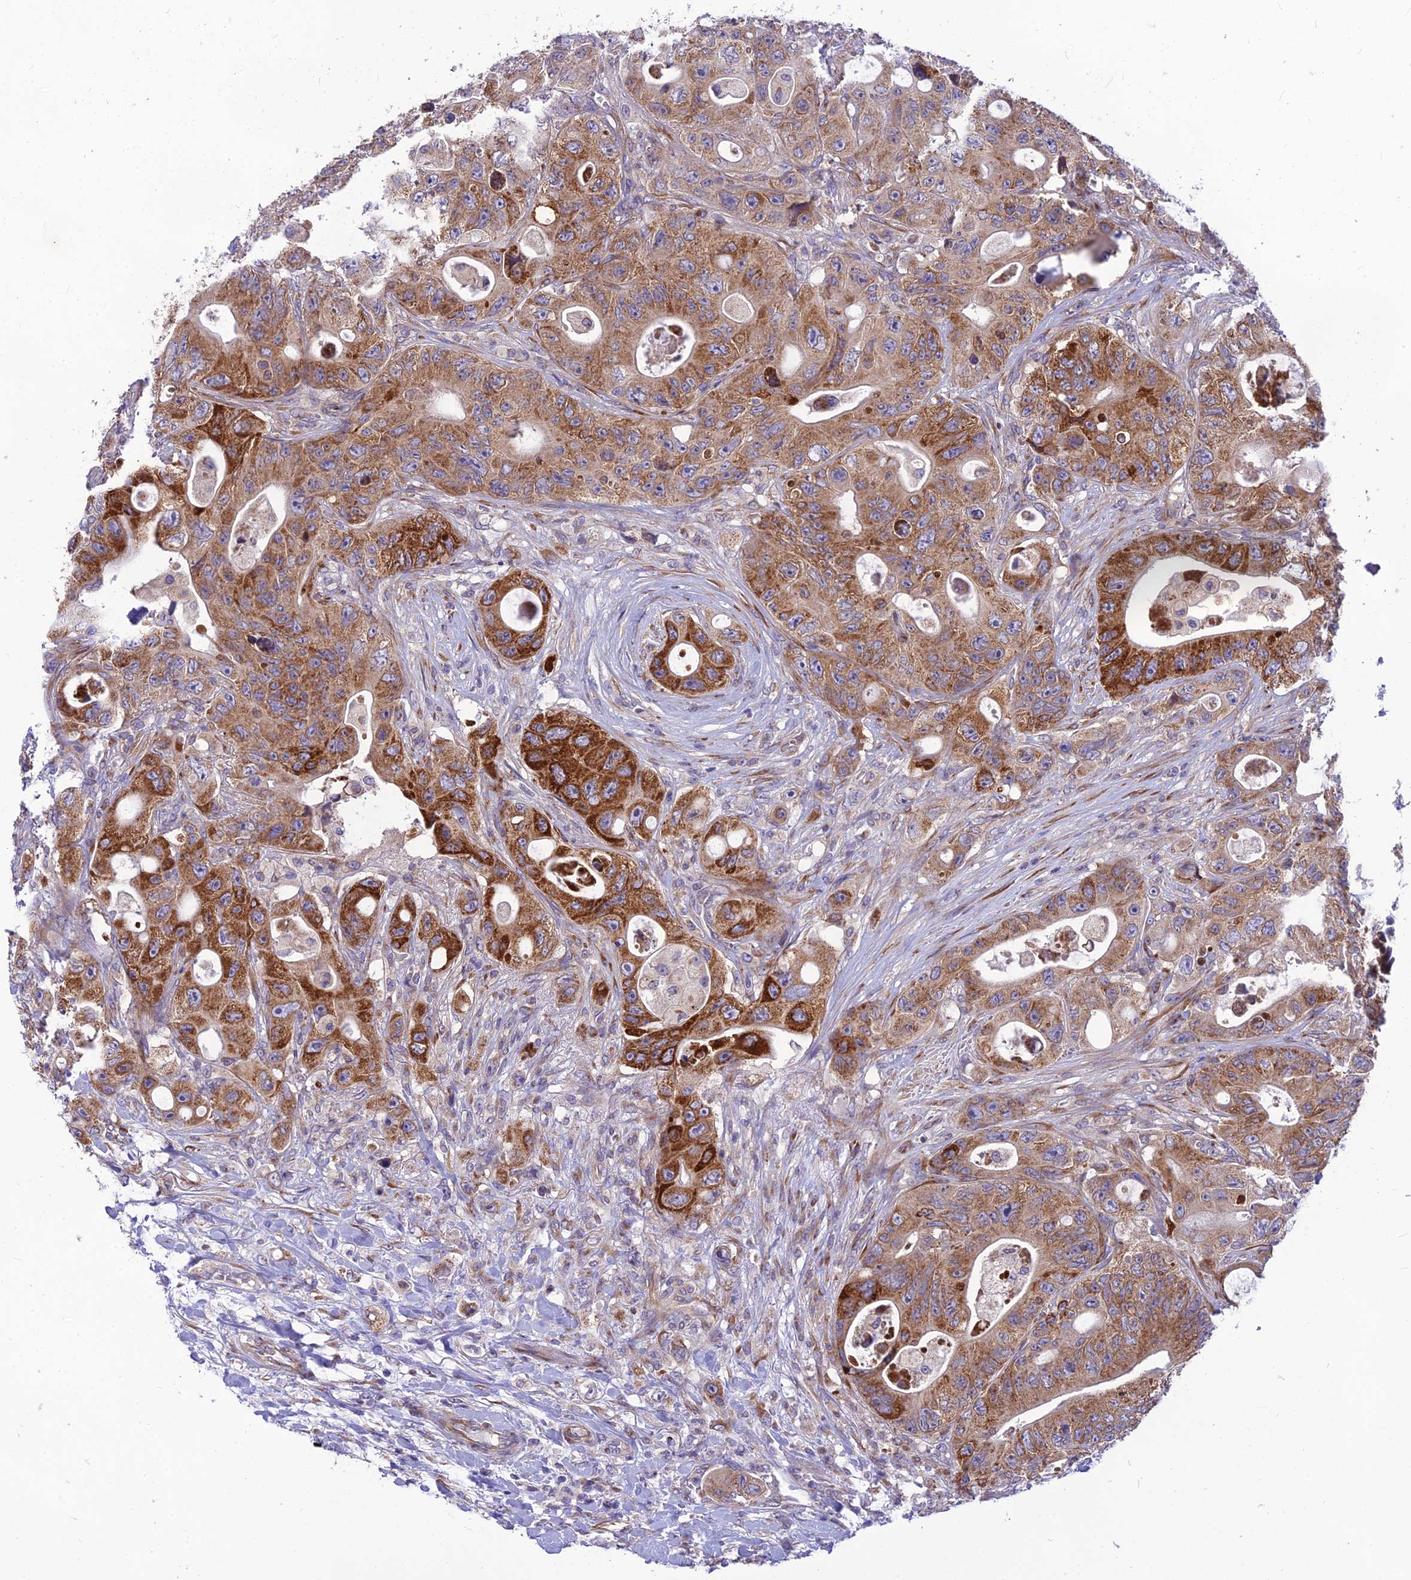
{"staining": {"intensity": "strong", "quantity": "25%-75%", "location": "cytoplasmic/membranous"}, "tissue": "colorectal cancer", "cell_type": "Tumor cells", "image_type": "cancer", "snomed": [{"axis": "morphology", "description": "Adenocarcinoma, NOS"}, {"axis": "topography", "description": "Colon"}], "caption": "A high amount of strong cytoplasmic/membranous staining is seen in approximately 25%-75% of tumor cells in colorectal cancer tissue.", "gene": "PTCD2", "patient": {"sex": "female", "age": 46}}